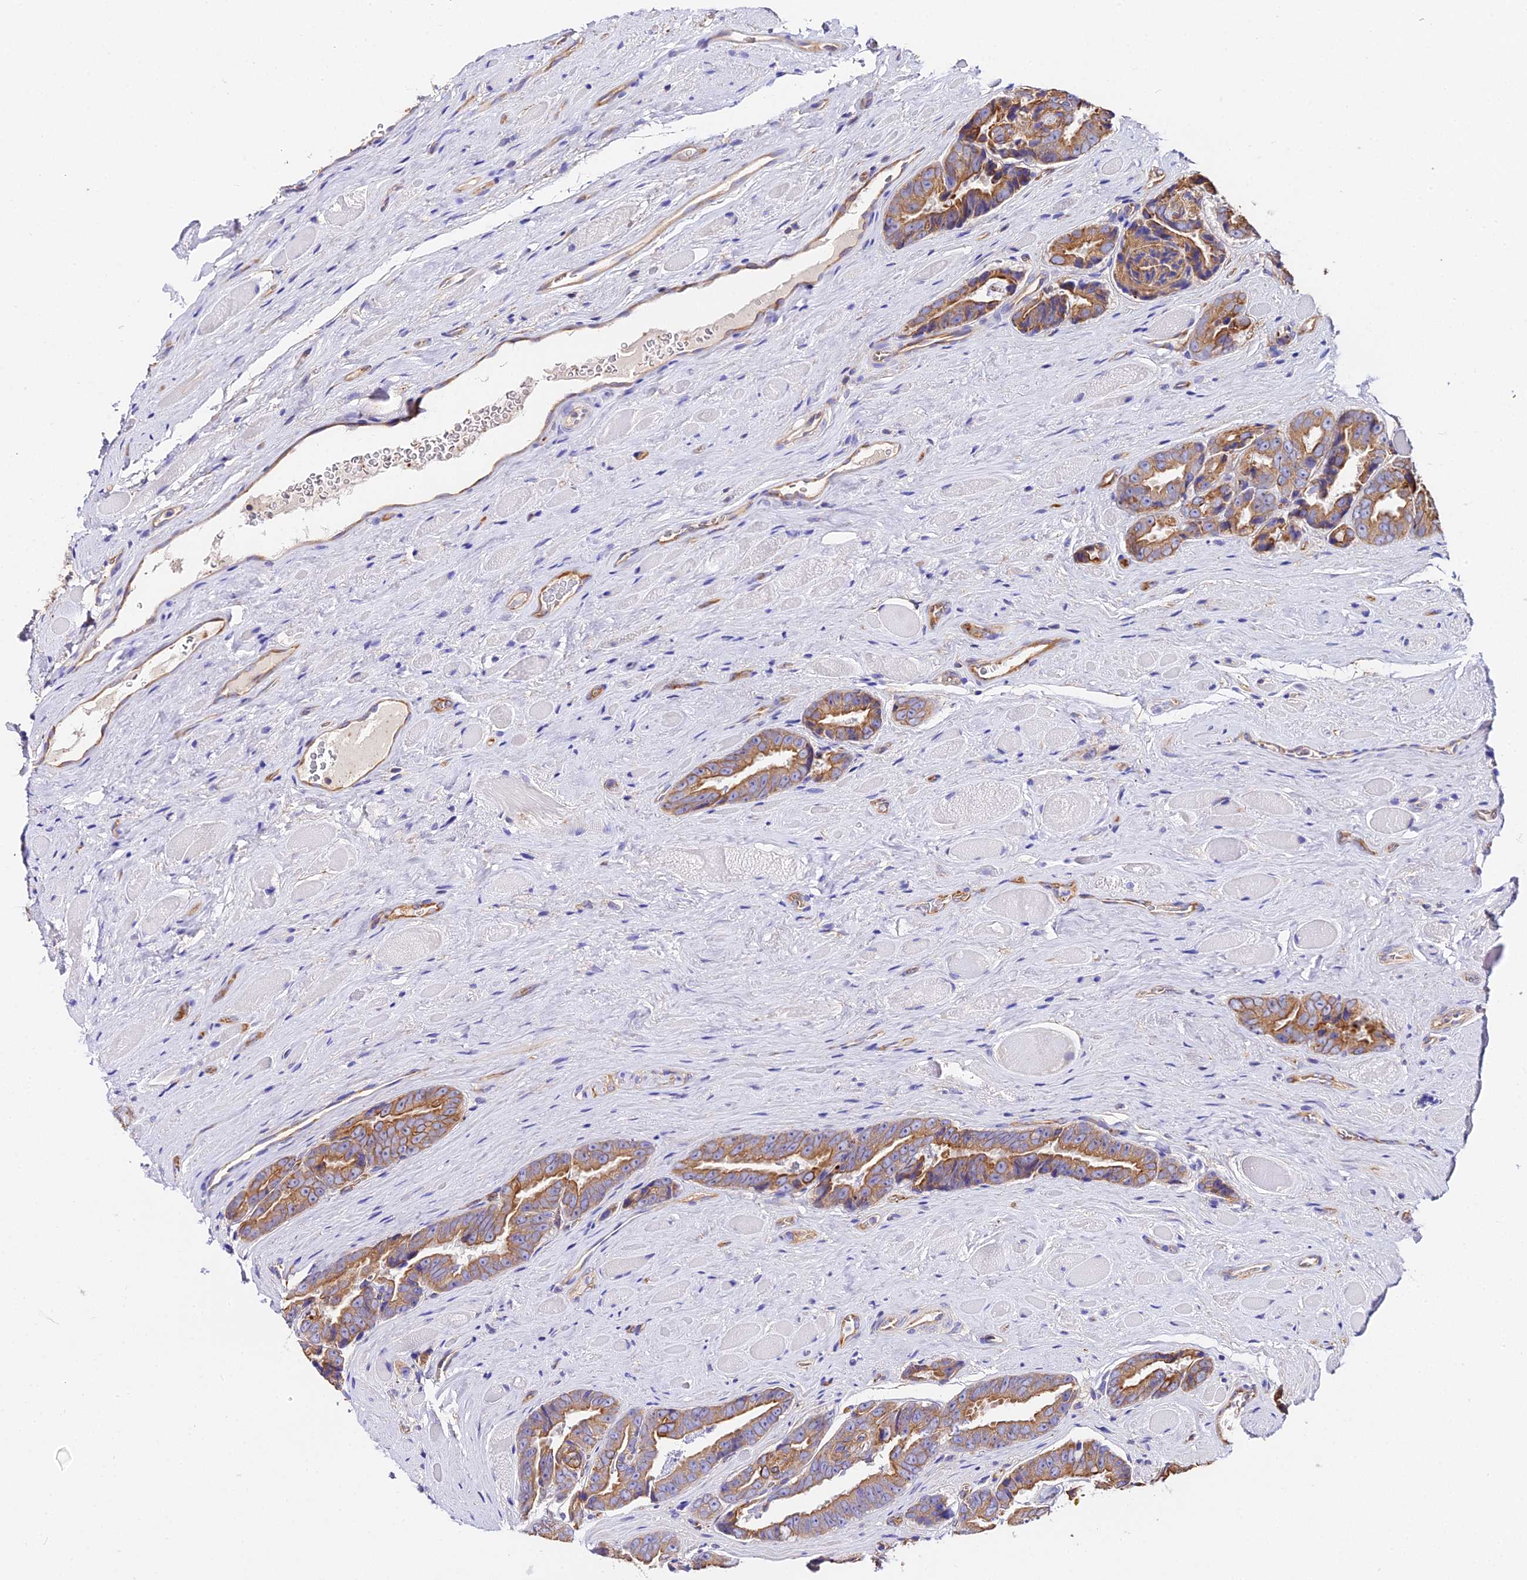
{"staining": {"intensity": "moderate", "quantity": ">75%", "location": "cytoplasmic/membranous"}, "tissue": "prostate cancer", "cell_type": "Tumor cells", "image_type": "cancer", "snomed": [{"axis": "morphology", "description": "Adenocarcinoma, High grade"}, {"axis": "topography", "description": "Prostate"}], "caption": "An IHC micrograph of tumor tissue is shown. Protein staining in brown labels moderate cytoplasmic/membranous positivity in prostate cancer within tumor cells.", "gene": "DAW1", "patient": {"sex": "male", "age": 72}}